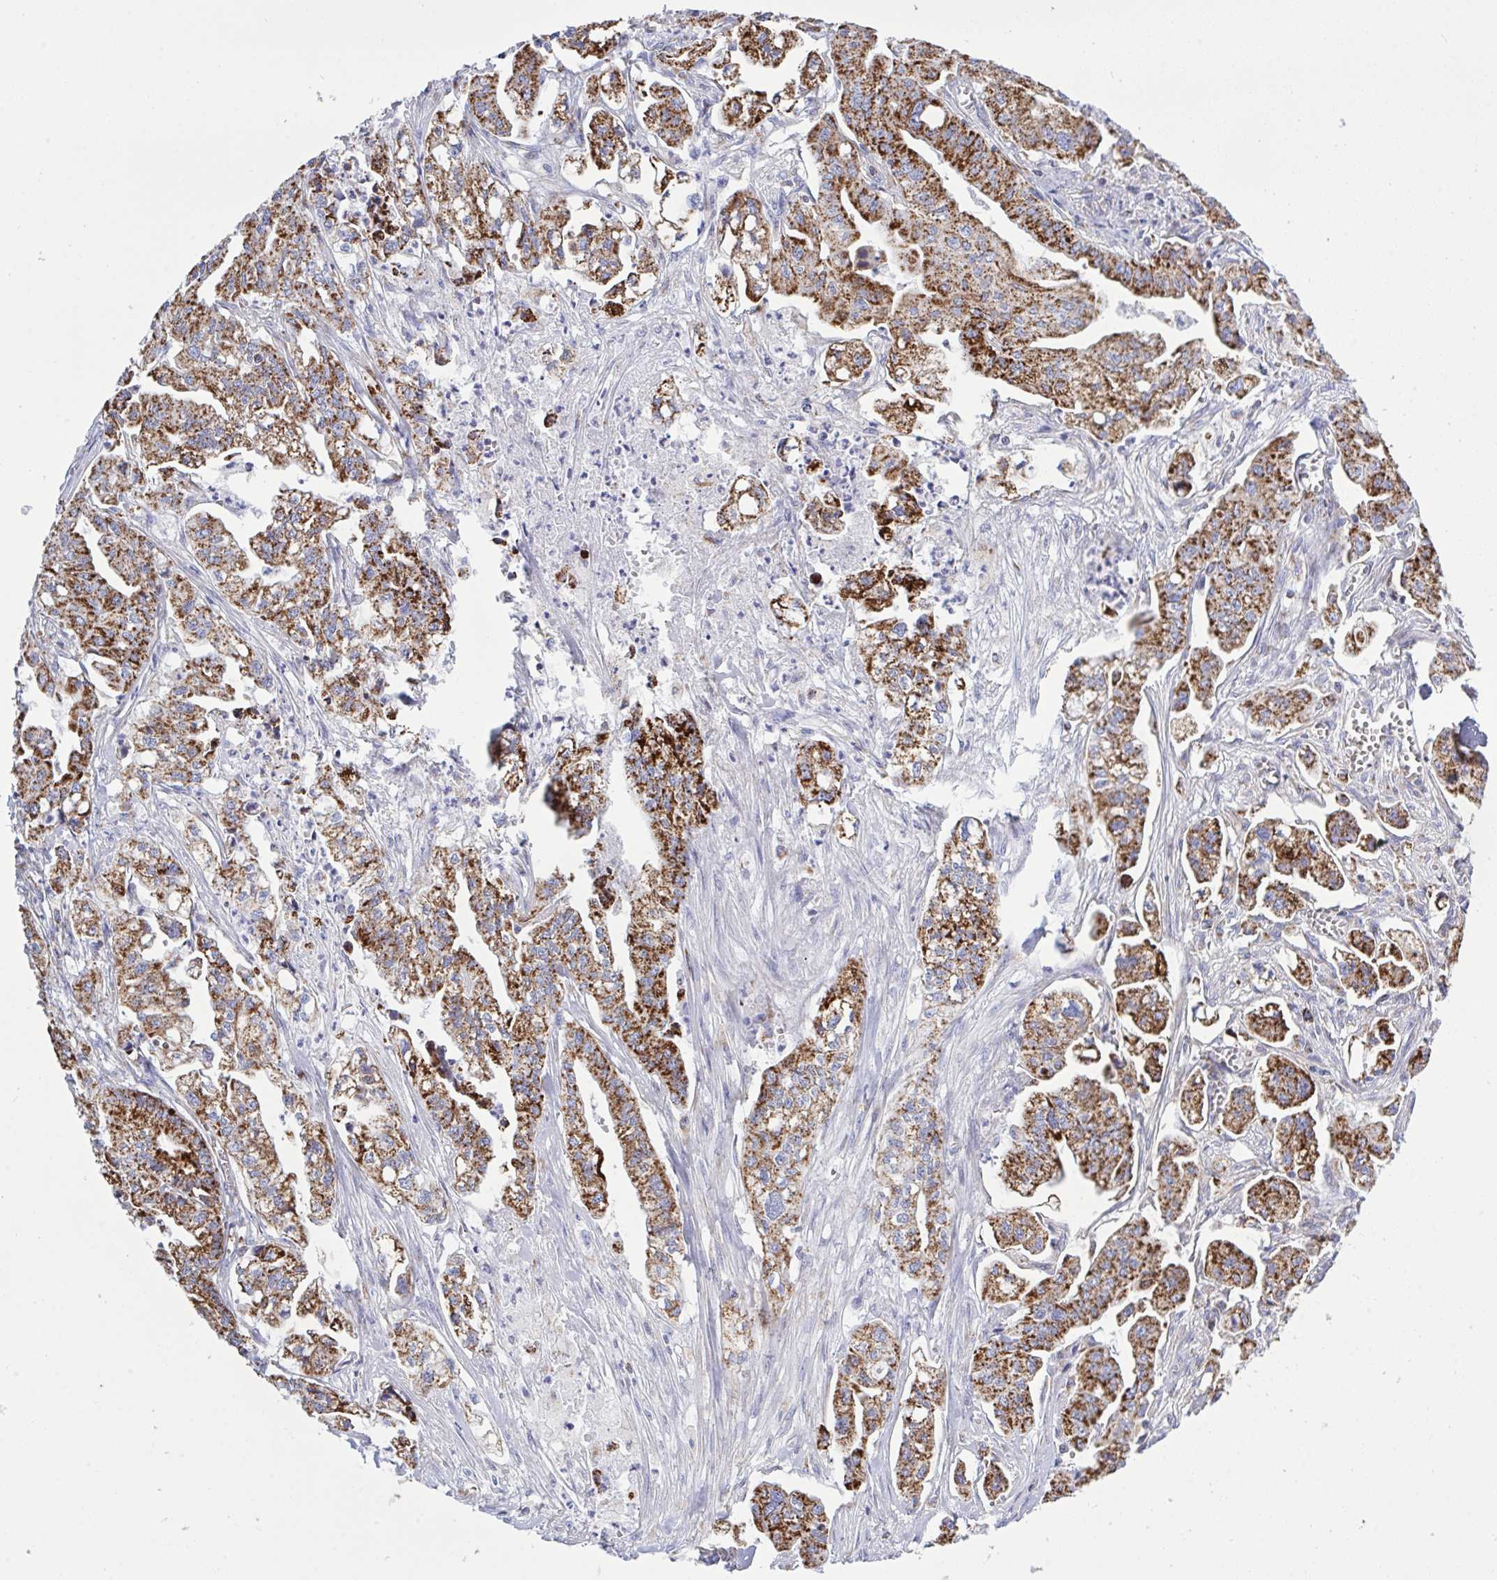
{"staining": {"intensity": "strong", "quantity": ">75%", "location": "cytoplasmic/membranous"}, "tissue": "pancreatic cancer", "cell_type": "Tumor cells", "image_type": "cancer", "snomed": [{"axis": "morphology", "description": "Adenocarcinoma, NOS"}, {"axis": "topography", "description": "Pancreas"}], "caption": "This micrograph exhibits pancreatic cancer (adenocarcinoma) stained with IHC to label a protein in brown. The cytoplasmic/membranous of tumor cells show strong positivity for the protein. Nuclei are counter-stained blue.", "gene": "HSPE1", "patient": {"sex": "male", "age": 68}}